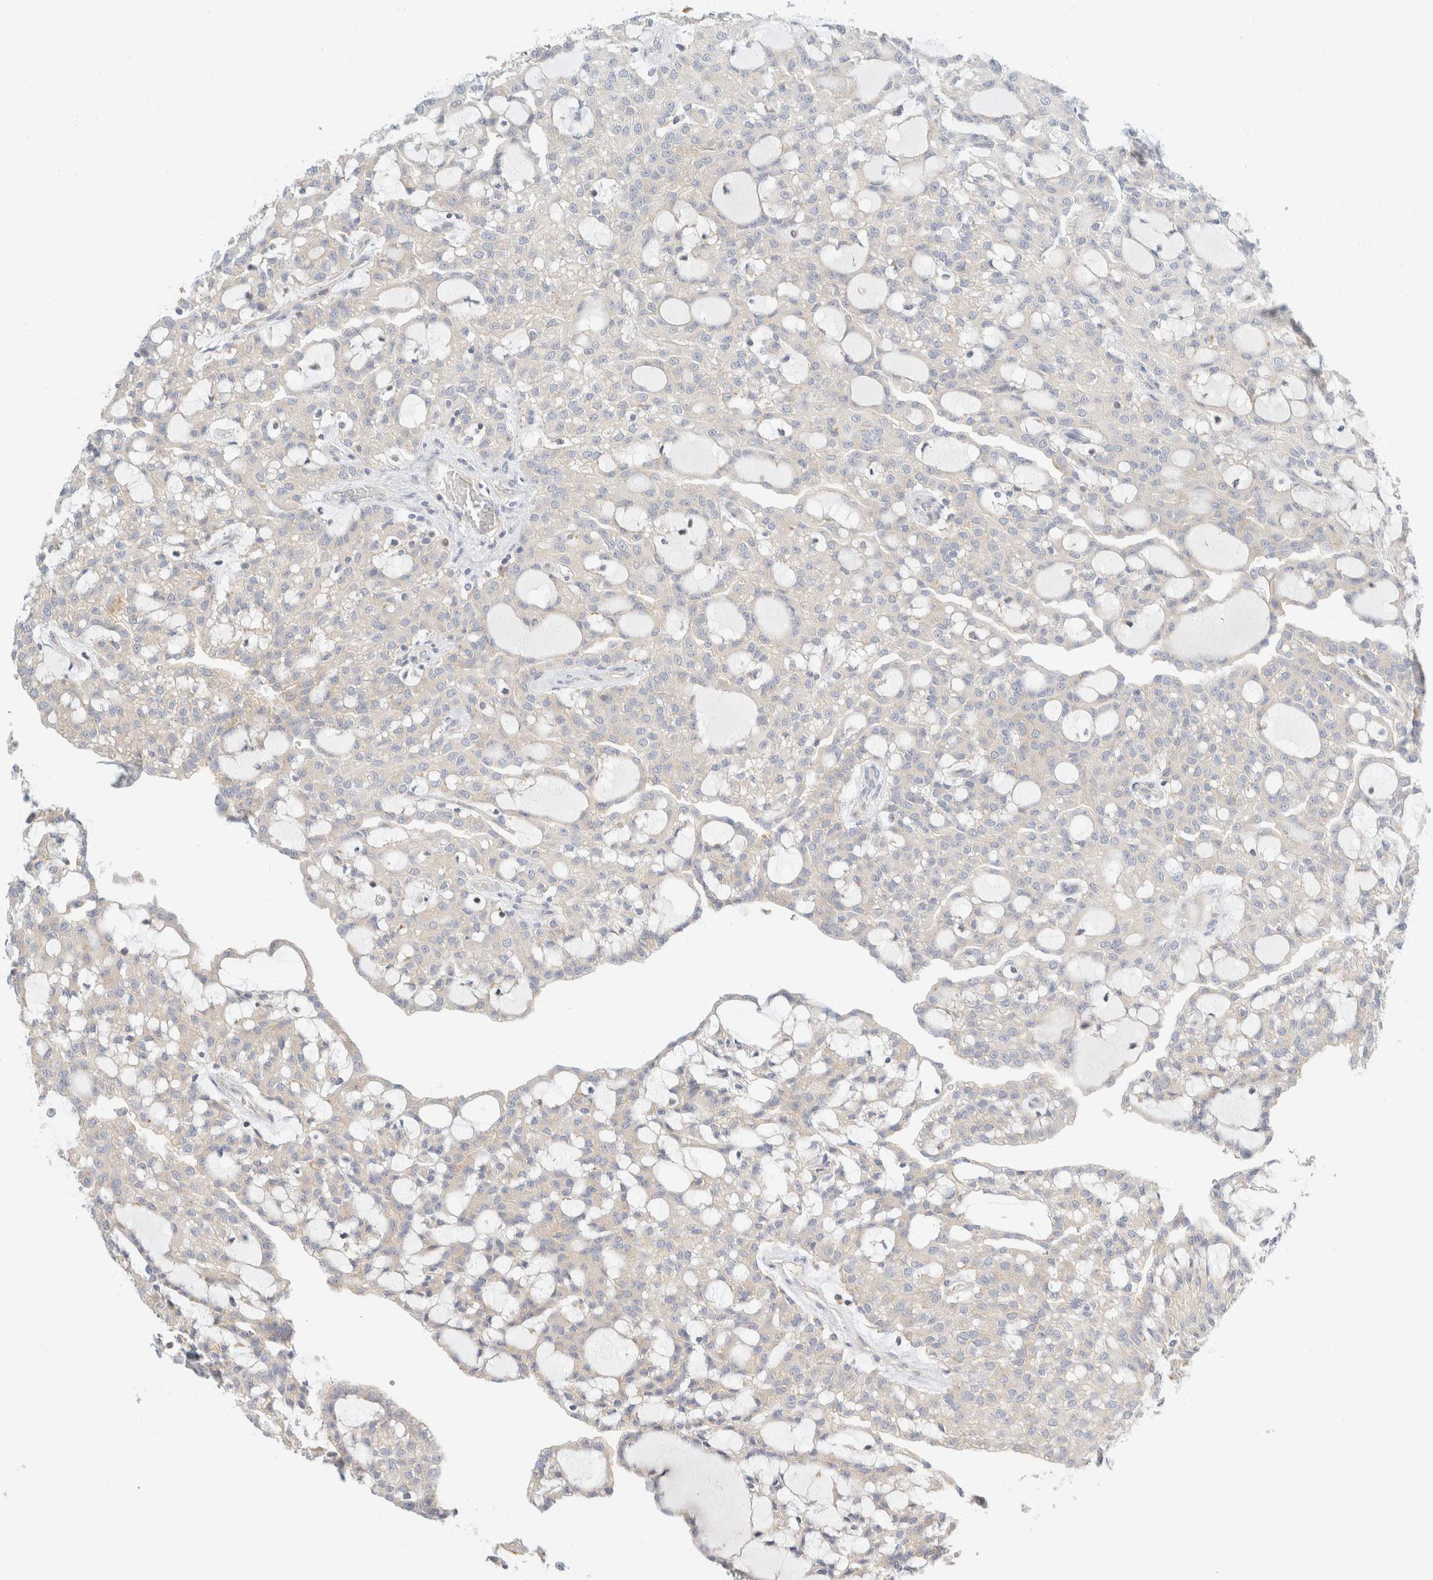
{"staining": {"intensity": "negative", "quantity": "none", "location": "none"}, "tissue": "renal cancer", "cell_type": "Tumor cells", "image_type": "cancer", "snomed": [{"axis": "morphology", "description": "Adenocarcinoma, NOS"}, {"axis": "topography", "description": "Kidney"}], "caption": "A high-resolution image shows immunohistochemistry (IHC) staining of renal cancer (adenocarcinoma), which reveals no significant expression in tumor cells.", "gene": "SH3GLB2", "patient": {"sex": "male", "age": 63}}